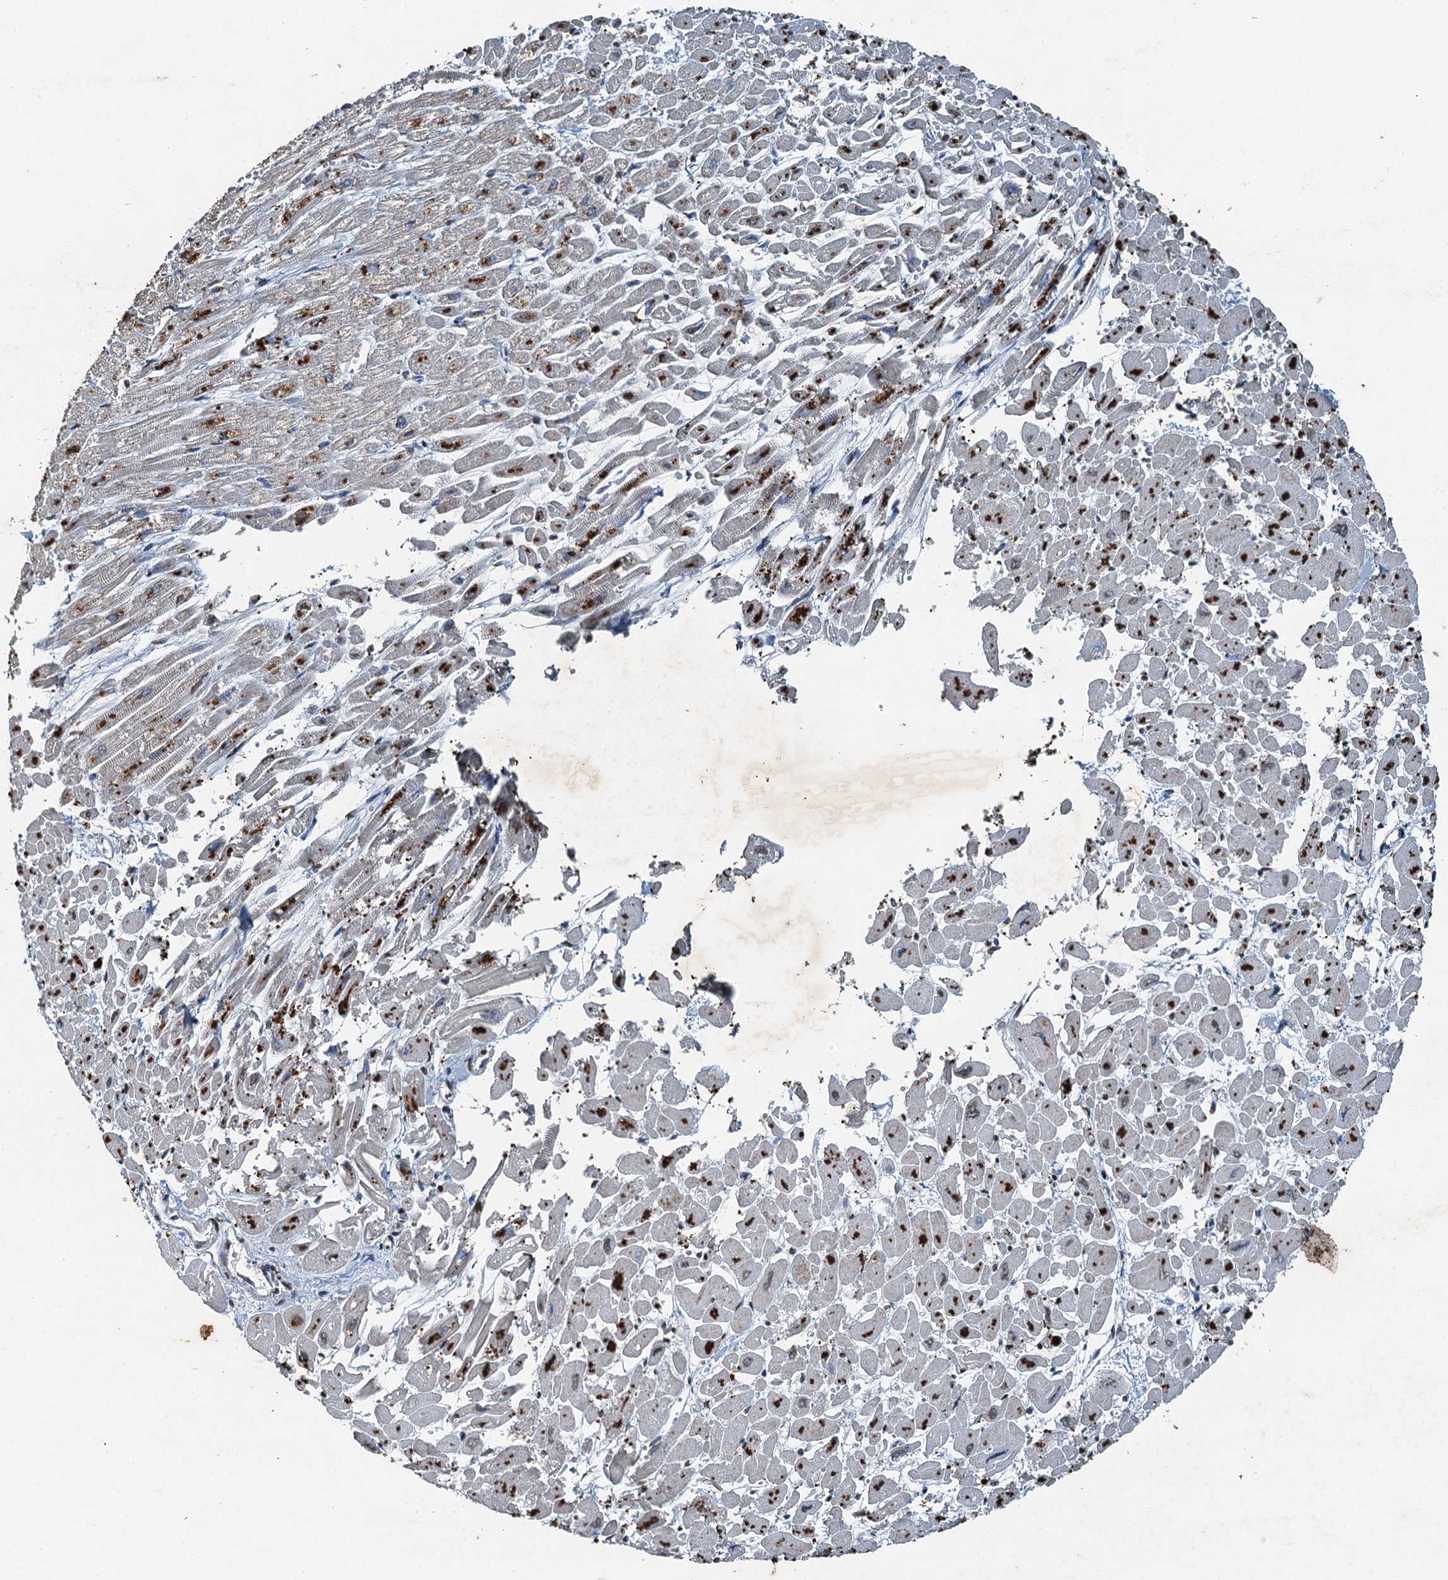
{"staining": {"intensity": "moderate", "quantity": "25%-75%", "location": "cytoplasmic/membranous"}, "tissue": "heart muscle", "cell_type": "Cardiomyocytes", "image_type": "normal", "snomed": [{"axis": "morphology", "description": "Normal tissue, NOS"}, {"axis": "topography", "description": "Heart"}], "caption": "High-power microscopy captured an immunohistochemistry photomicrograph of unremarkable heart muscle, revealing moderate cytoplasmic/membranous expression in about 25%-75% of cardiomyocytes.", "gene": "TCTN1", "patient": {"sex": "male", "age": 54}}